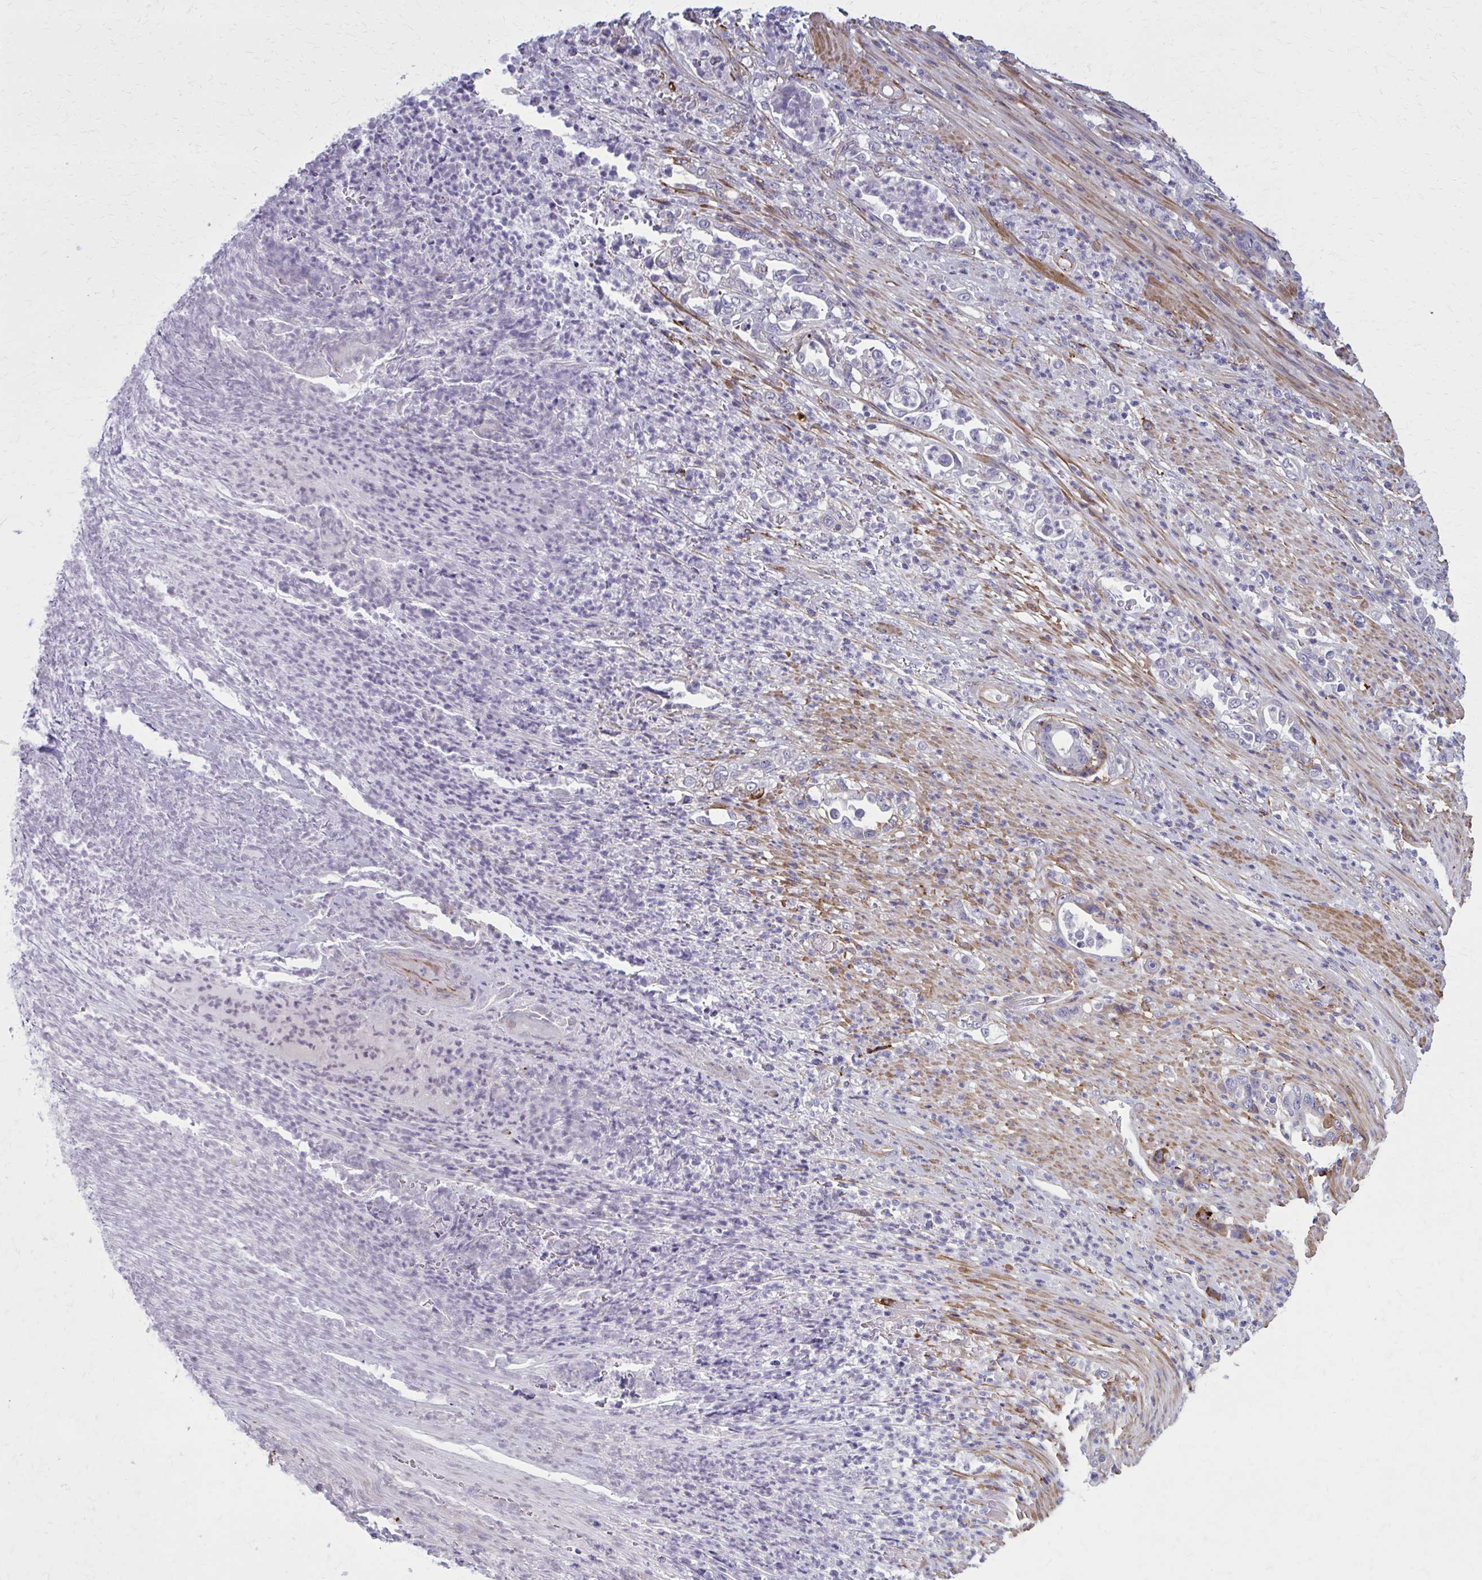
{"staining": {"intensity": "negative", "quantity": "none", "location": "none"}, "tissue": "stomach cancer", "cell_type": "Tumor cells", "image_type": "cancer", "snomed": [{"axis": "morphology", "description": "Normal tissue, NOS"}, {"axis": "morphology", "description": "Adenocarcinoma, NOS"}, {"axis": "topography", "description": "Stomach"}], "caption": "This is a image of immunohistochemistry (IHC) staining of stomach cancer, which shows no expression in tumor cells. Nuclei are stained in blue.", "gene": "AKAP12", "patient": {"sex": "female", "age": 79}}